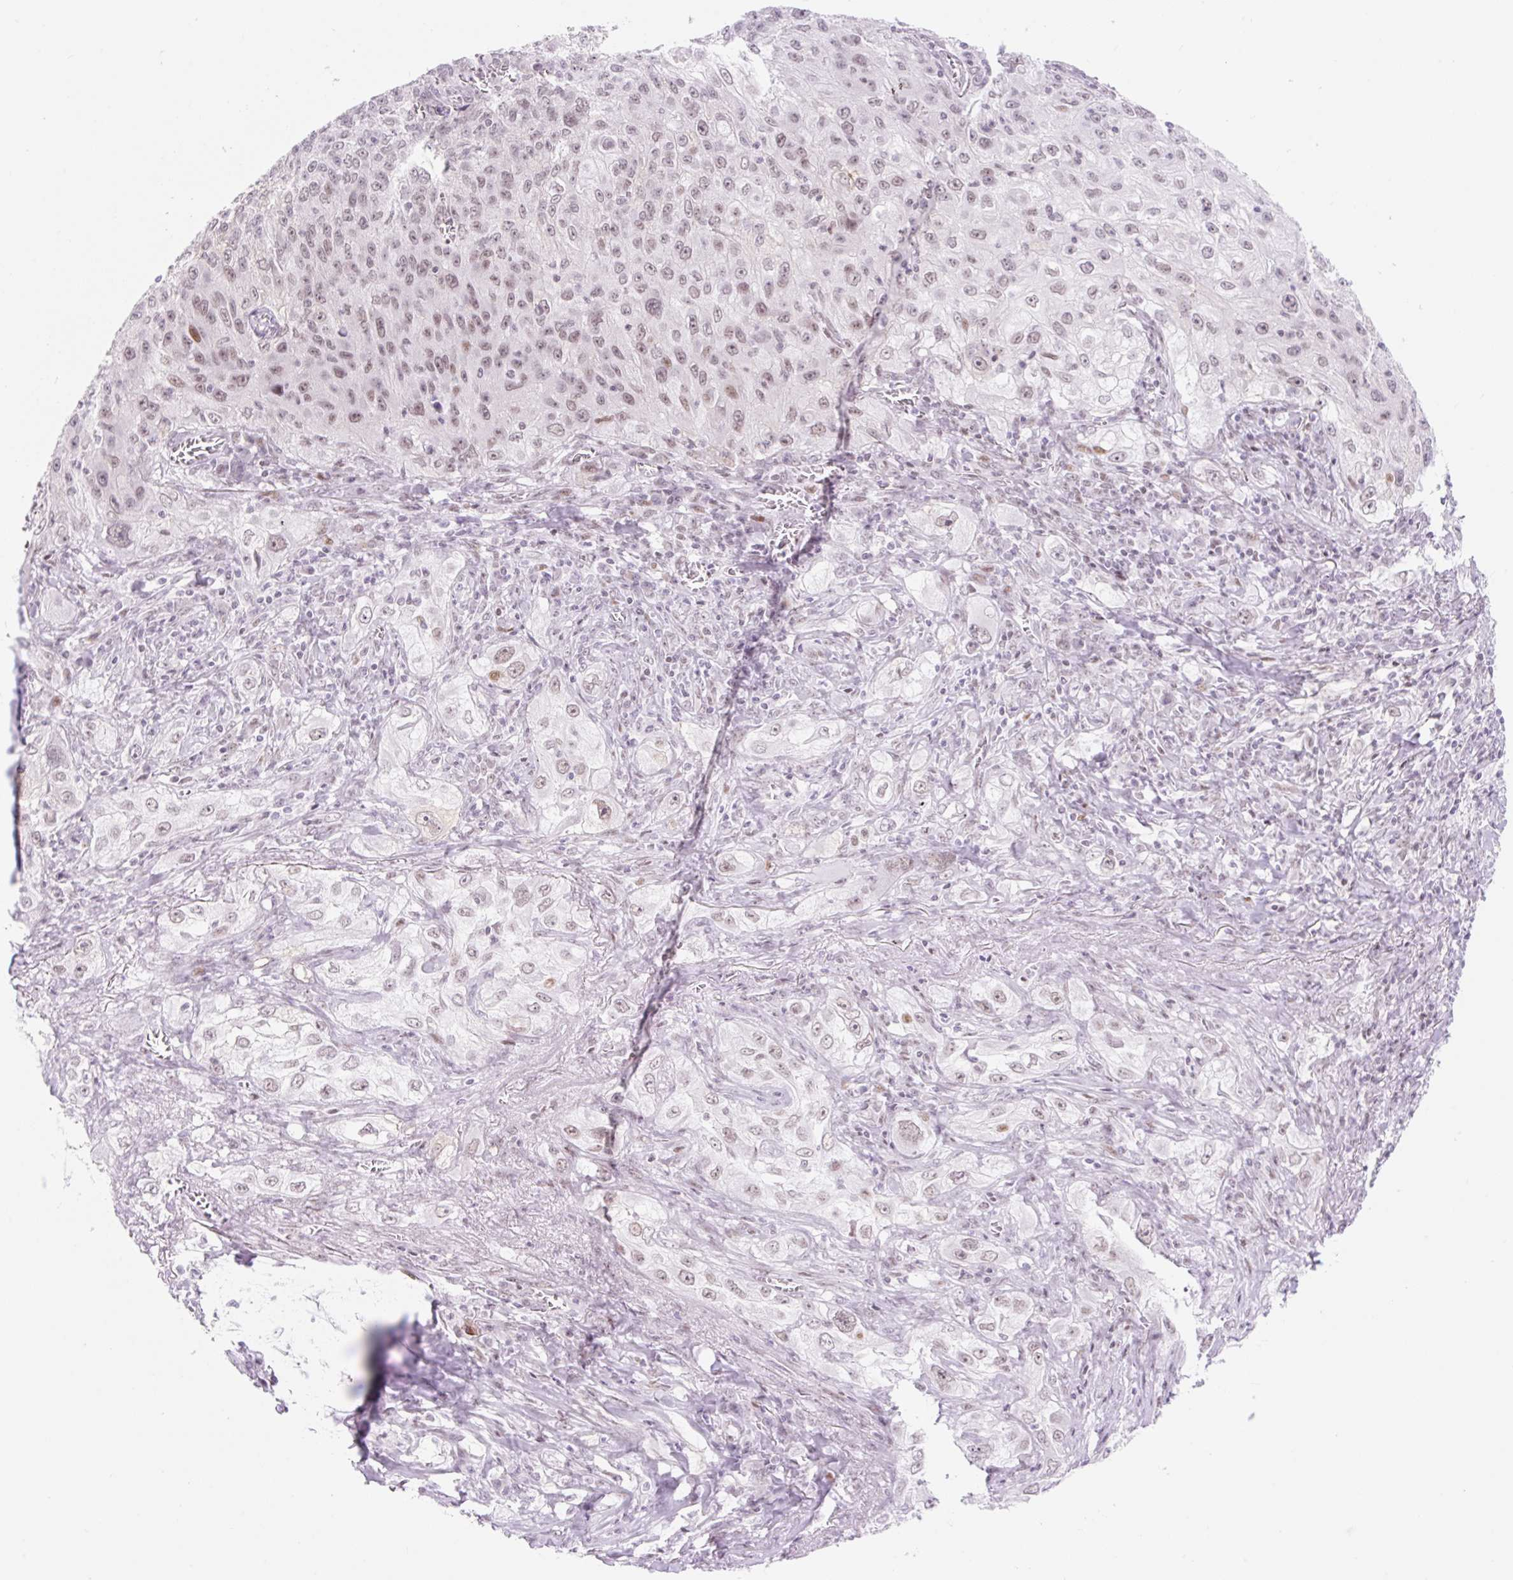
{"staining": {"intensity": "weak", "quantity": "25%-75%", "location": "nuclear"}, "tissue": "lung cancer", "cell_type": "Tumor cells", "image_type": "cancer", "snomed": [{"axis": "morphology", "description": "Squamous cell carcinoma, NOS"}, {"axis": "topography", "description": "Lung"}], "caption": "Tumor cells display weak nuclear staining in about 25%-75% of cells in lung cancer (squamous cell carcinoma).", "gene": "H2BW1", "patient": {"sex": "female", "age": 69}}